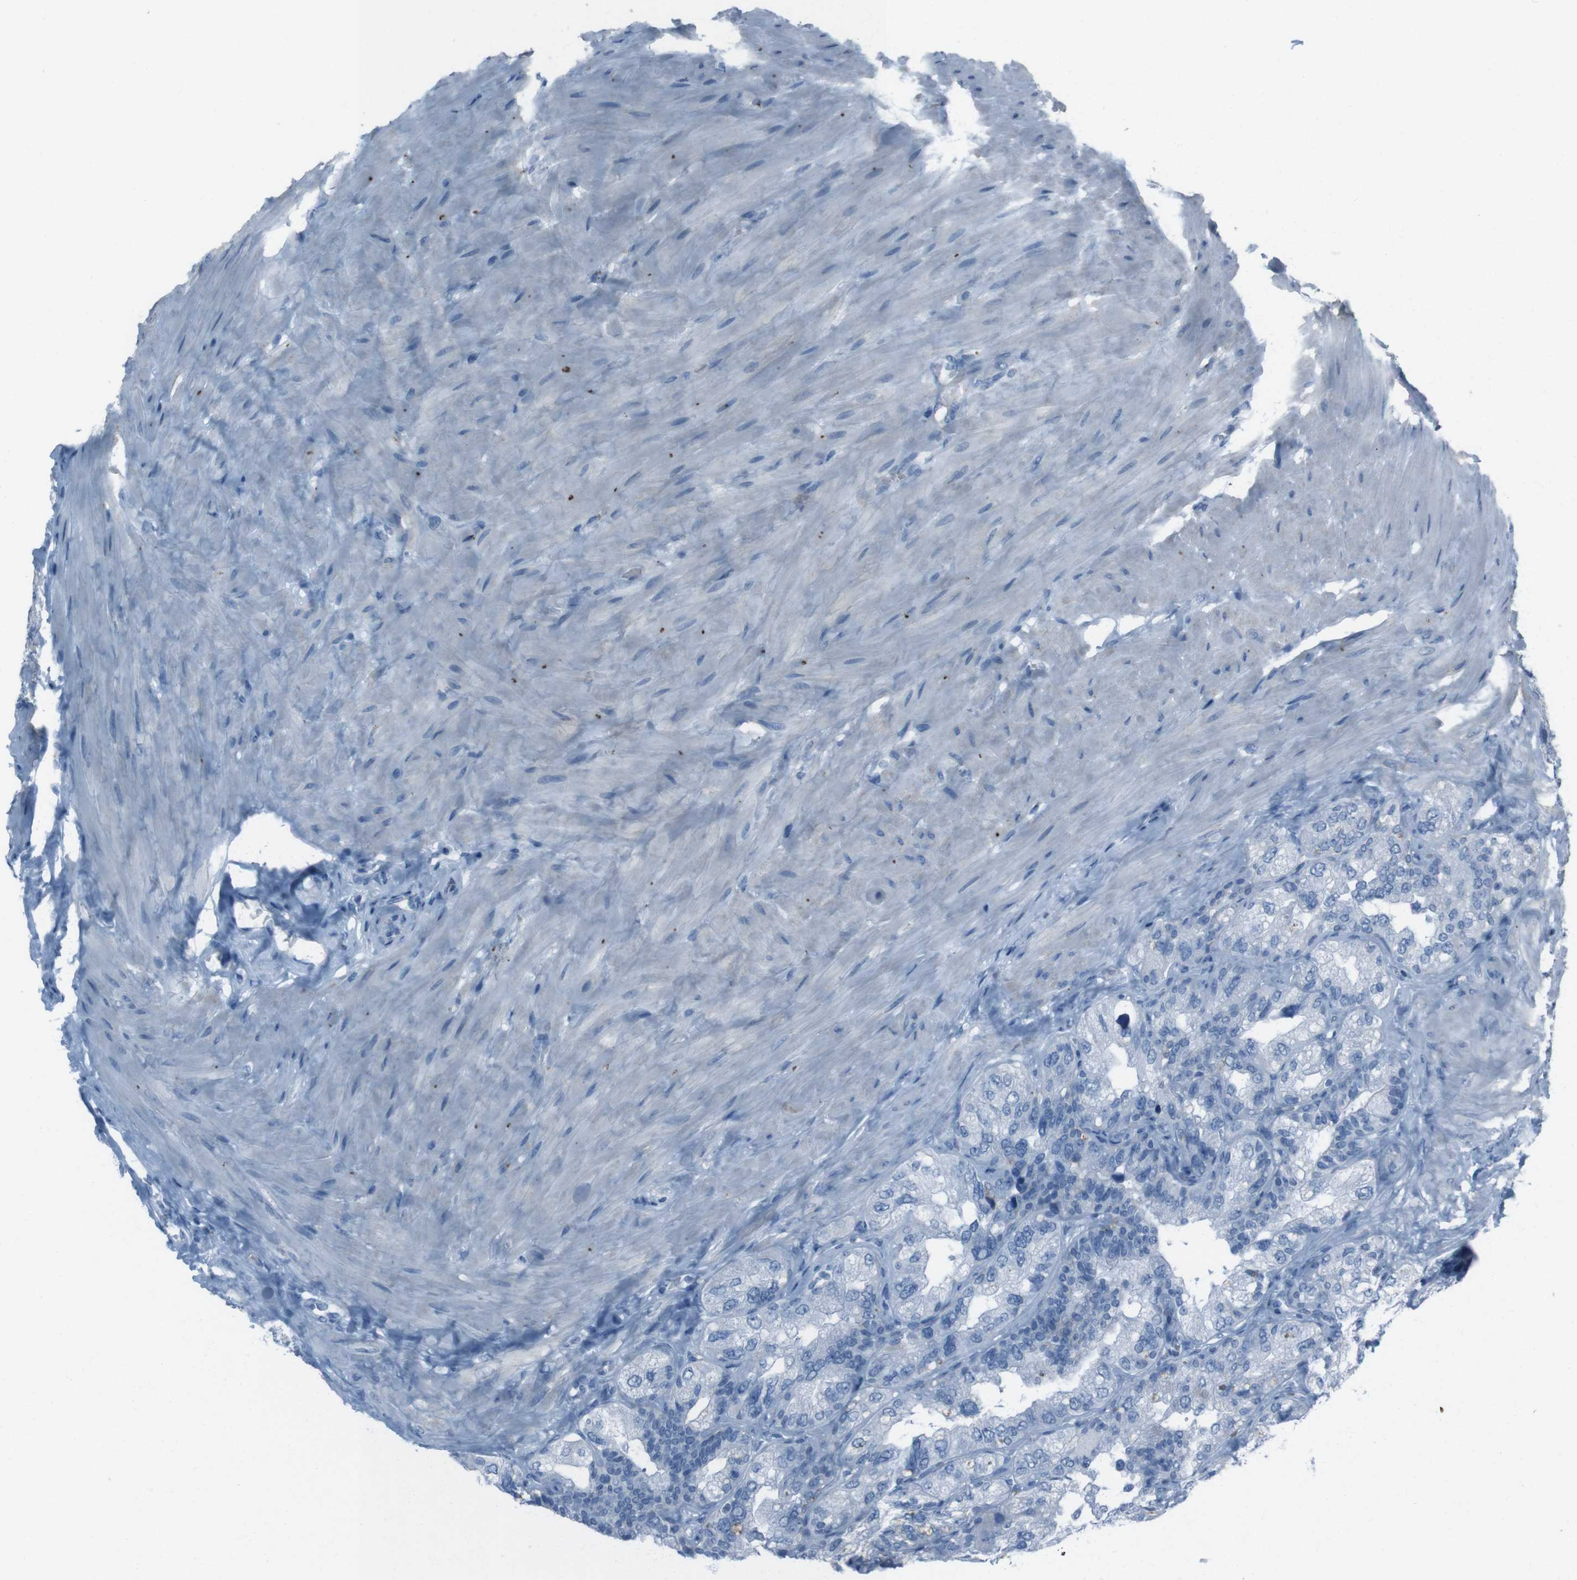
{"staining": {"intensity": "negative", "quantity": "none", "location": "none"}, "tissue": "seminal vesicle", "cell_type": "Glandular cells", "image_type": "normal", "snomed": [{"axis": "morphology", "description": "Normal tissue, NOS"}, {"axis": "topography", "description": "Seminal veicle"}], "caption": "This is an immunohistochemistry image of unremarkable human seminal vesicle. There is no expression in glandular cells.", "gene": "ST6GAL1", "patient": {"sex": "male", "age": 68}}